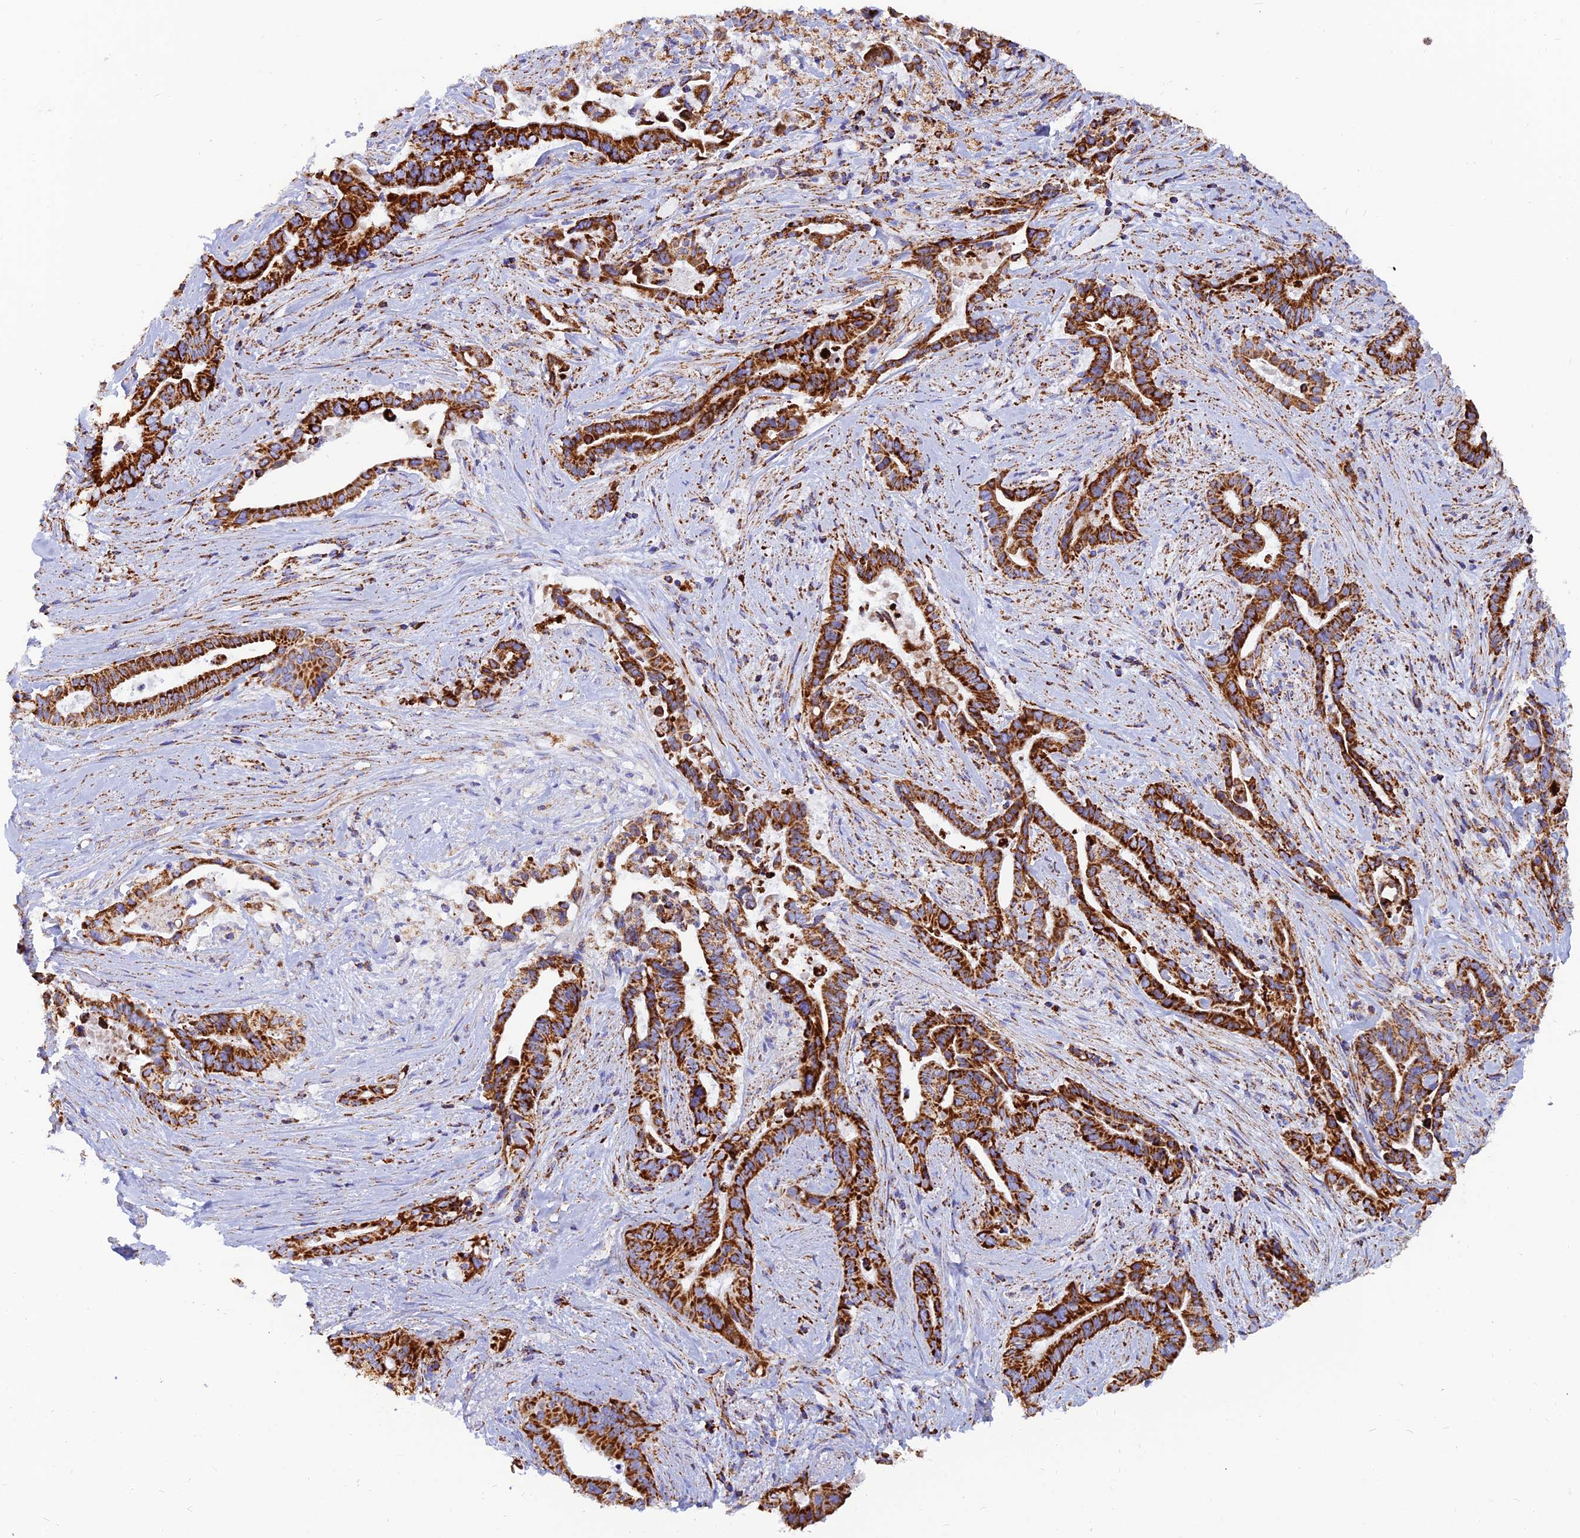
{"staining": {"intensity": "strong", "quantity": ">75%", "location": "cytoplasmic/membranous"}, "tissue": "pancreatic cancer", "cell_type": "Tumor cells", "image_type": "cancer", "snomed": [{"axis": "morphology", "description": "Adenocarcinoma, NOS"}, {"axis": "topography", "description": "Pancreas"}], "caption": "The immunohistochemical stain highlights strong cytoplasmic/membranous positivity in tumor cells of adenocarcinoma (pancreatic) tissue.", "gene": "NDUFB6", "patient": {"sex": "female", "age": 77}}